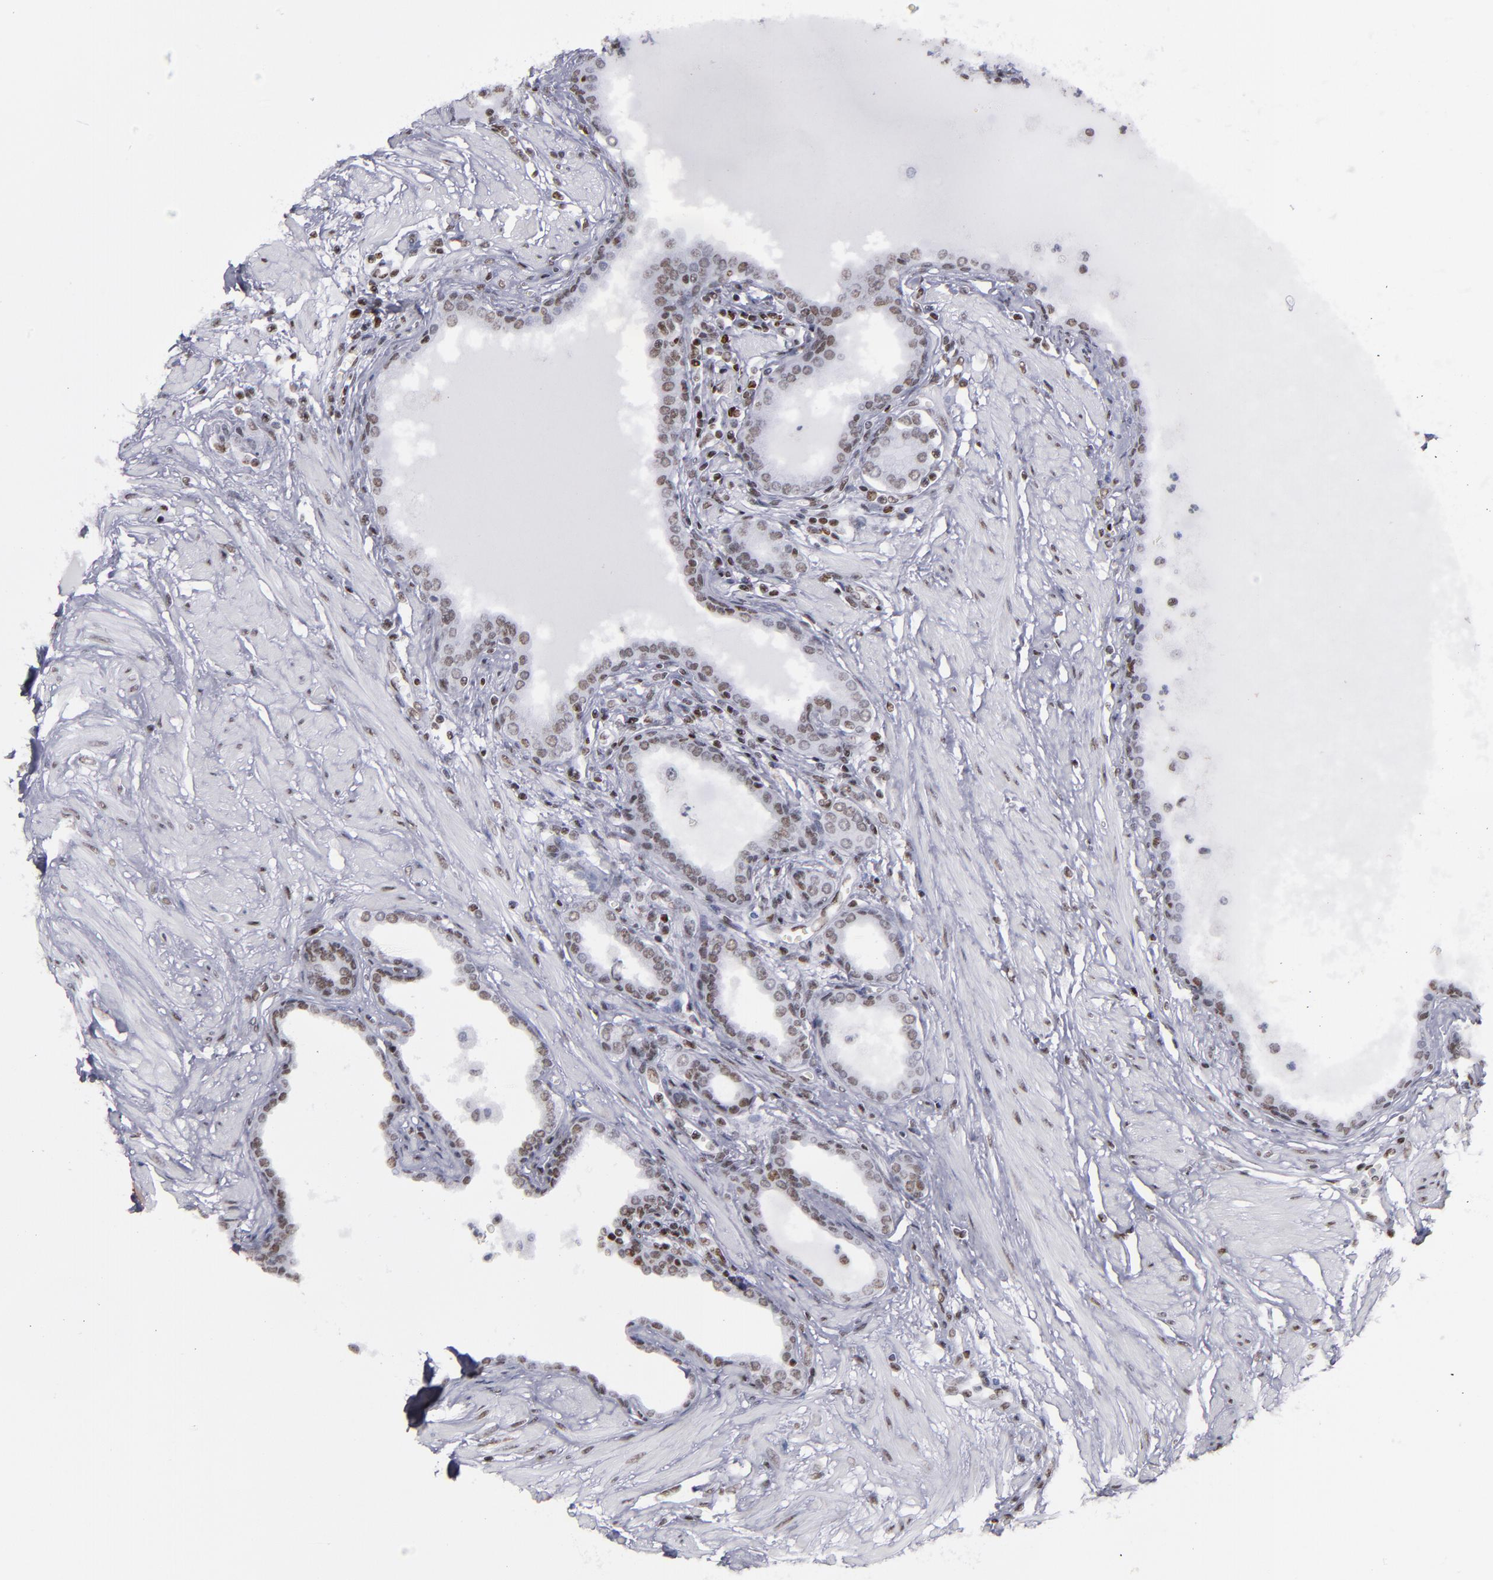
{"staining": {"intensity": "moderate", "quantity": ">75%", "location": "nuclear"}, "tissue": "prostate", "cell_type": "Glandular cells", "image_type": "normal", "snomed": [{"axis": "morphology", "description": "Normal tissue, NOS"}, {"axis": "topography", "description": "Prostate"}], "caption": "The immunohistochemical stain shows moderate nuclear expression in glandular cells of unremarkable prostate. Using DAB (brown) and hematoxylin (blue) stains, captured at high magnification using brightfield microscopy.", "gene": "TERF2", "patient": {"sex": "male", "age": 64}}